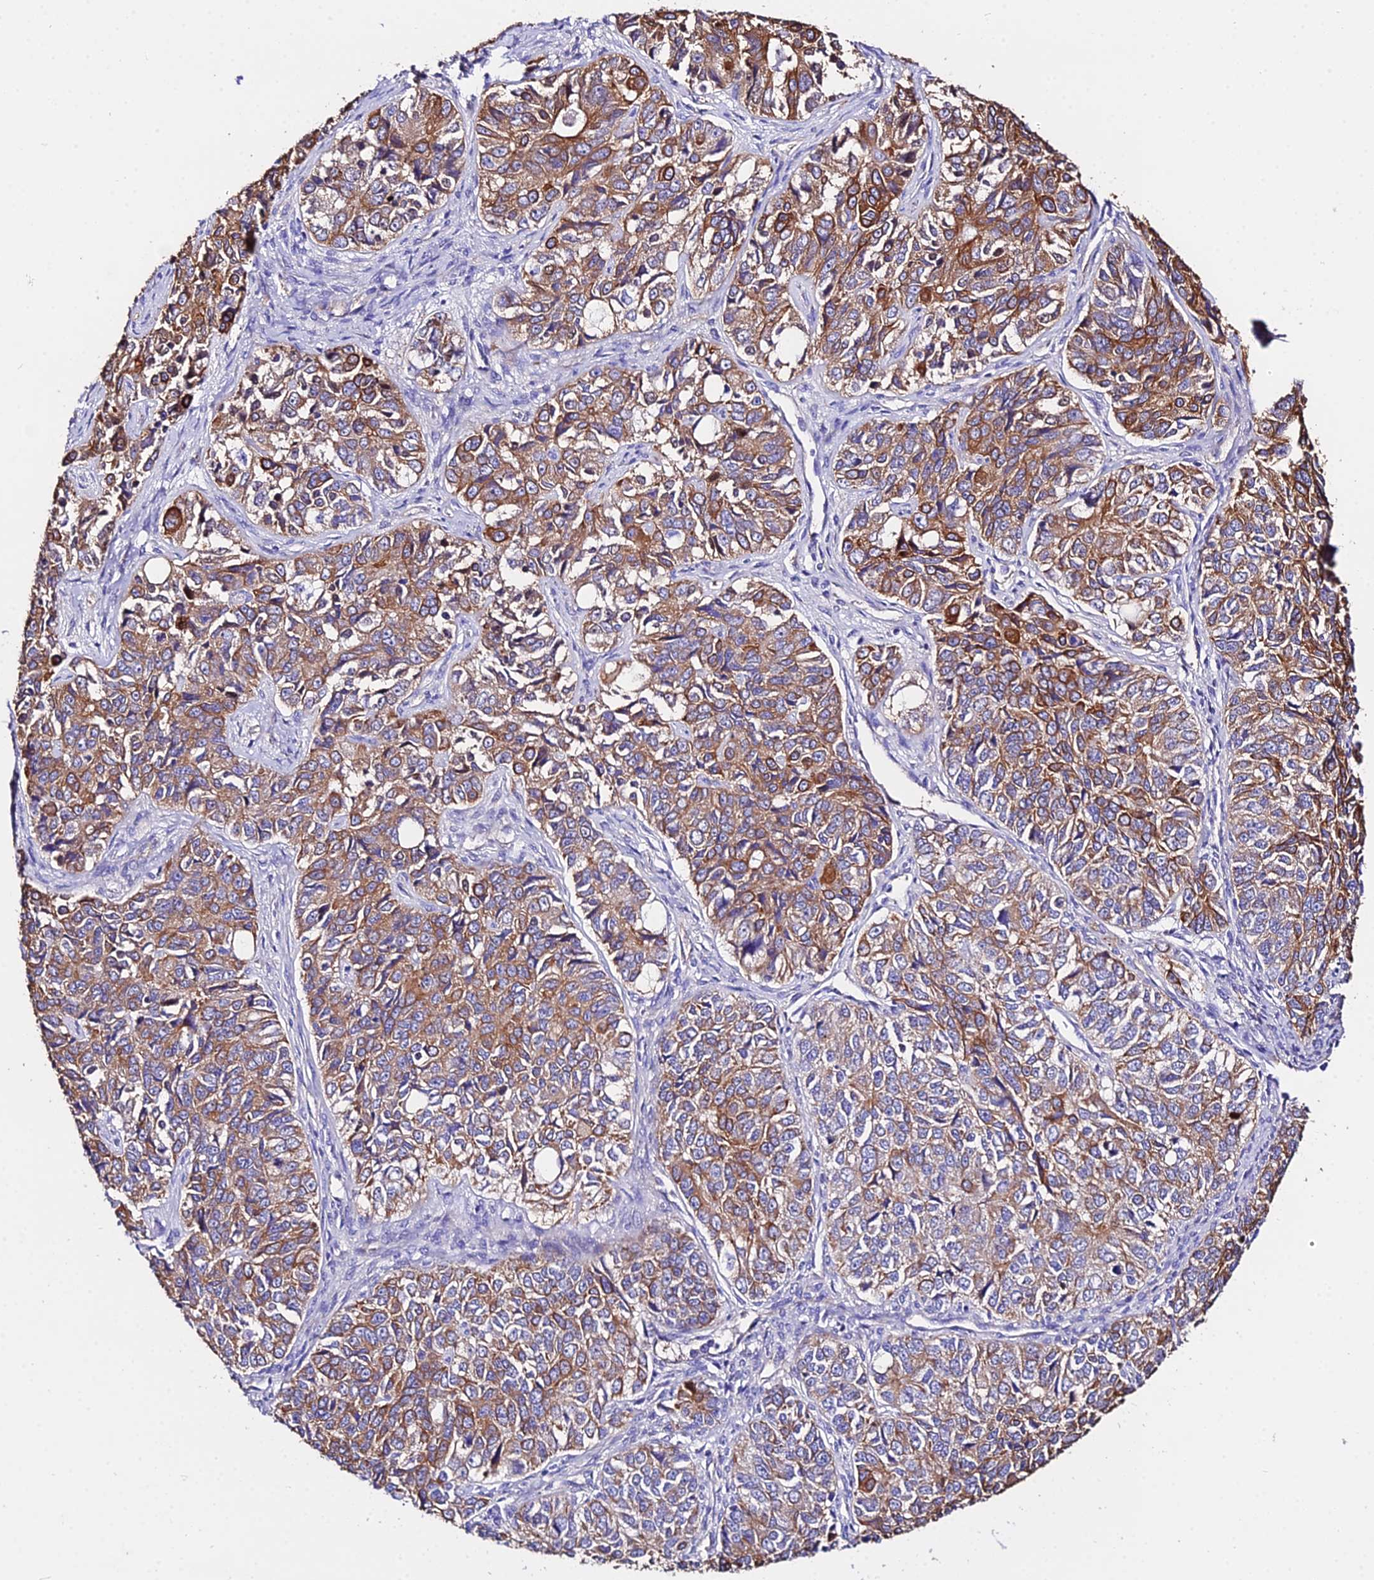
{"staining": {"intensity": "moderate", "quantity": ">75%", "location": "cytoplasmic/membranous"}, "tissue": "ovarian cancer", "cell_type": "Tumor cells", "image_type": "cancer", "snomed": [{"axis": "morphology", "description": "Carcinoma, endometroid"}, {"axis": "topography", "description": "Ovary"}], "caption": "This micrograph shows IHC staining of ovarian cancer (endometroid carcinoma), with medium moderate cytoplasmic/membranous staining in about >75% of tumor cells.", "gene": "DAW1", "patient": {"sex": "female", "age": 51}}